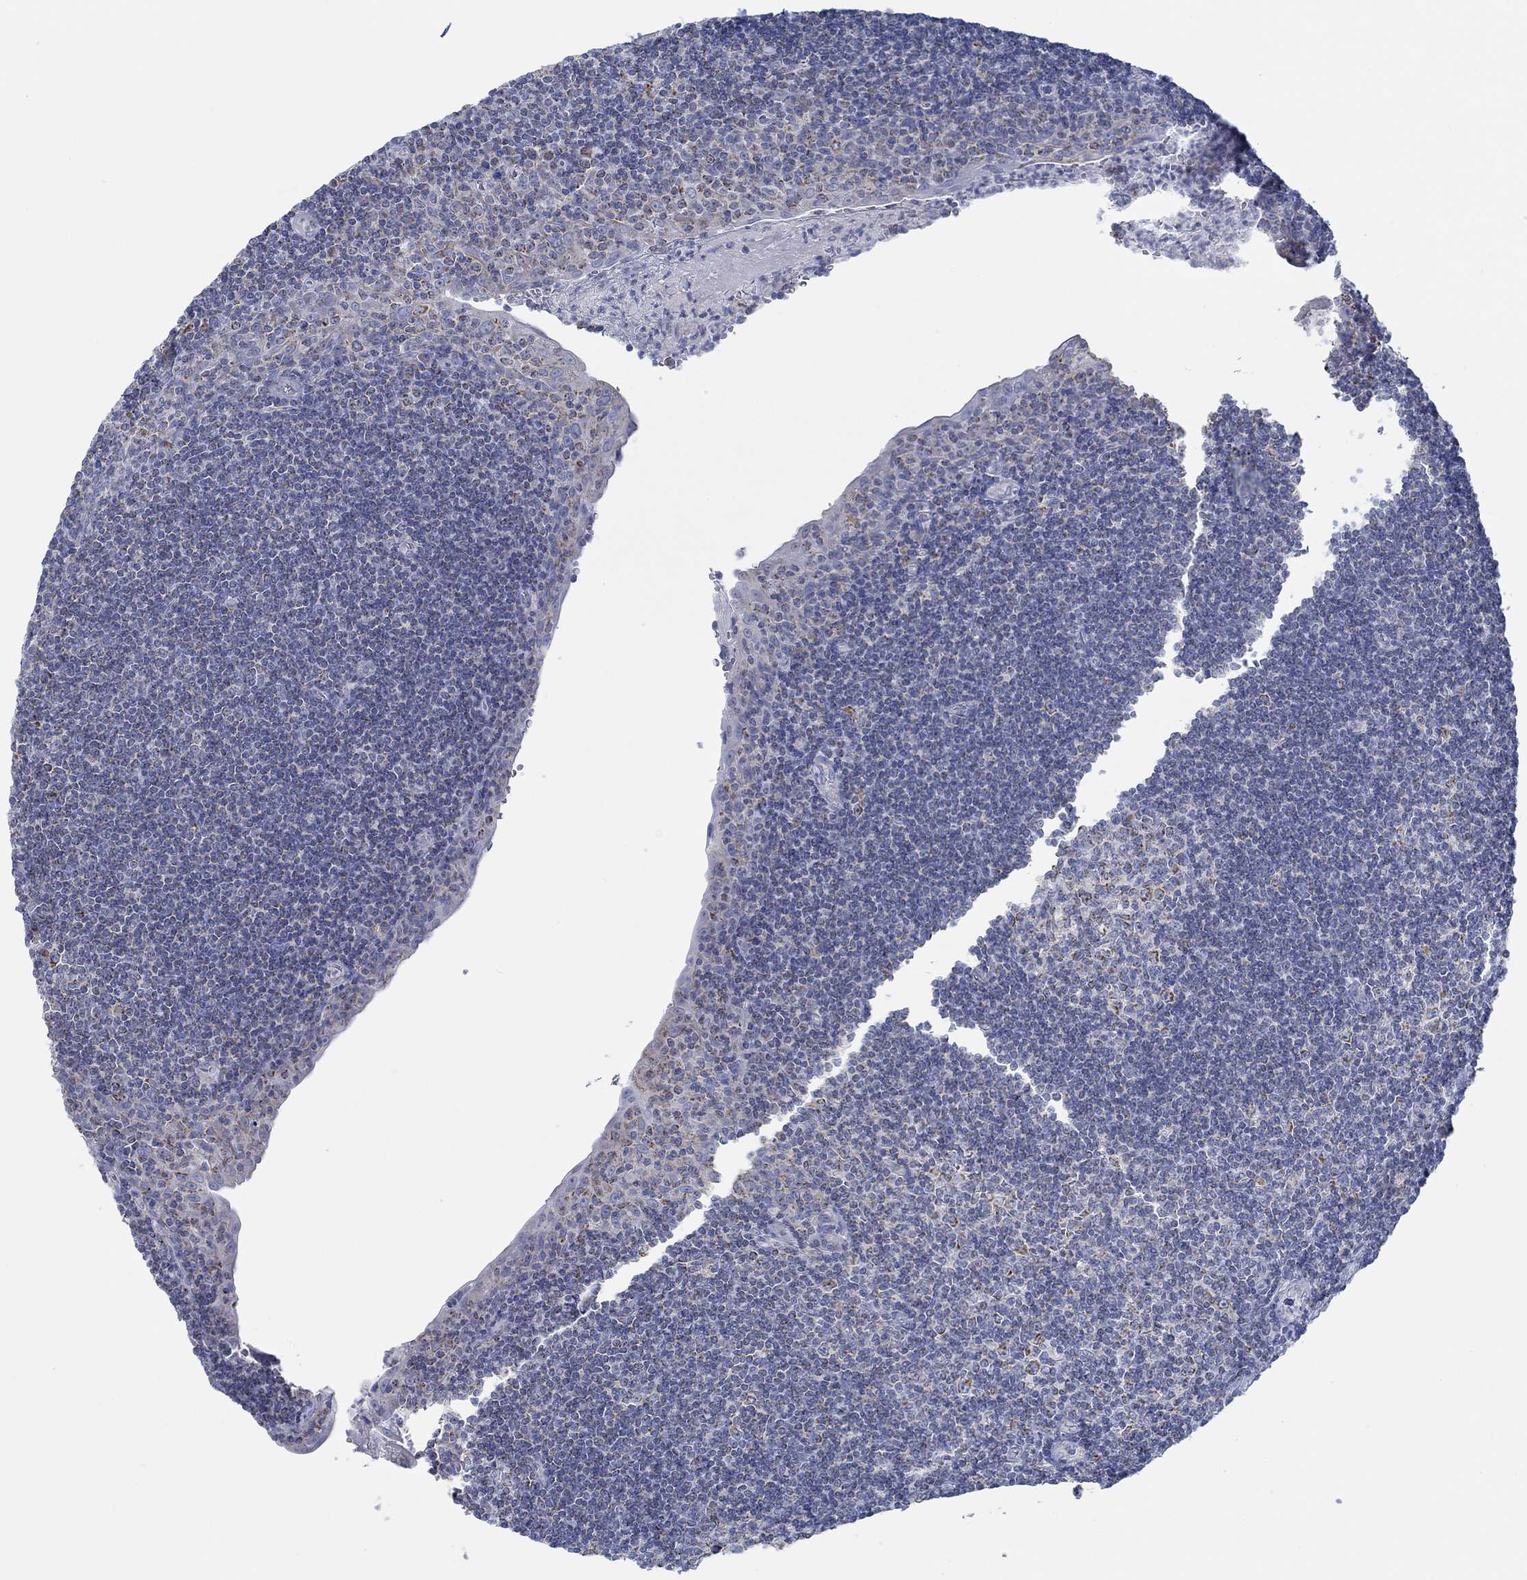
{"staining": {"intensity": "strong", "quantity": "25%-75%", "location": "cytoplasmic/membranous"}, "tissue": "tonsil", "cell_type": "Germinal center cells", "image_type": "normal", "snomed": [{"axis": "morphology", "description": "Normal tissue, NOS"}, {"axis": "morphology", "description": "Inflammation, NOS"}, {"axis": "topography", "description": "Tonsil"}], "caption": "Immunohistochemical staining of benign human tonsil exhibits high levels of strong cytoplasmic/membranous staining in approximately 25%-75% of germinal center cells. The protein is shown in brown color, while the nuclei are stained blue.", "gene": "GLOD5", "patient": {"sex": "female", "age": 31}}